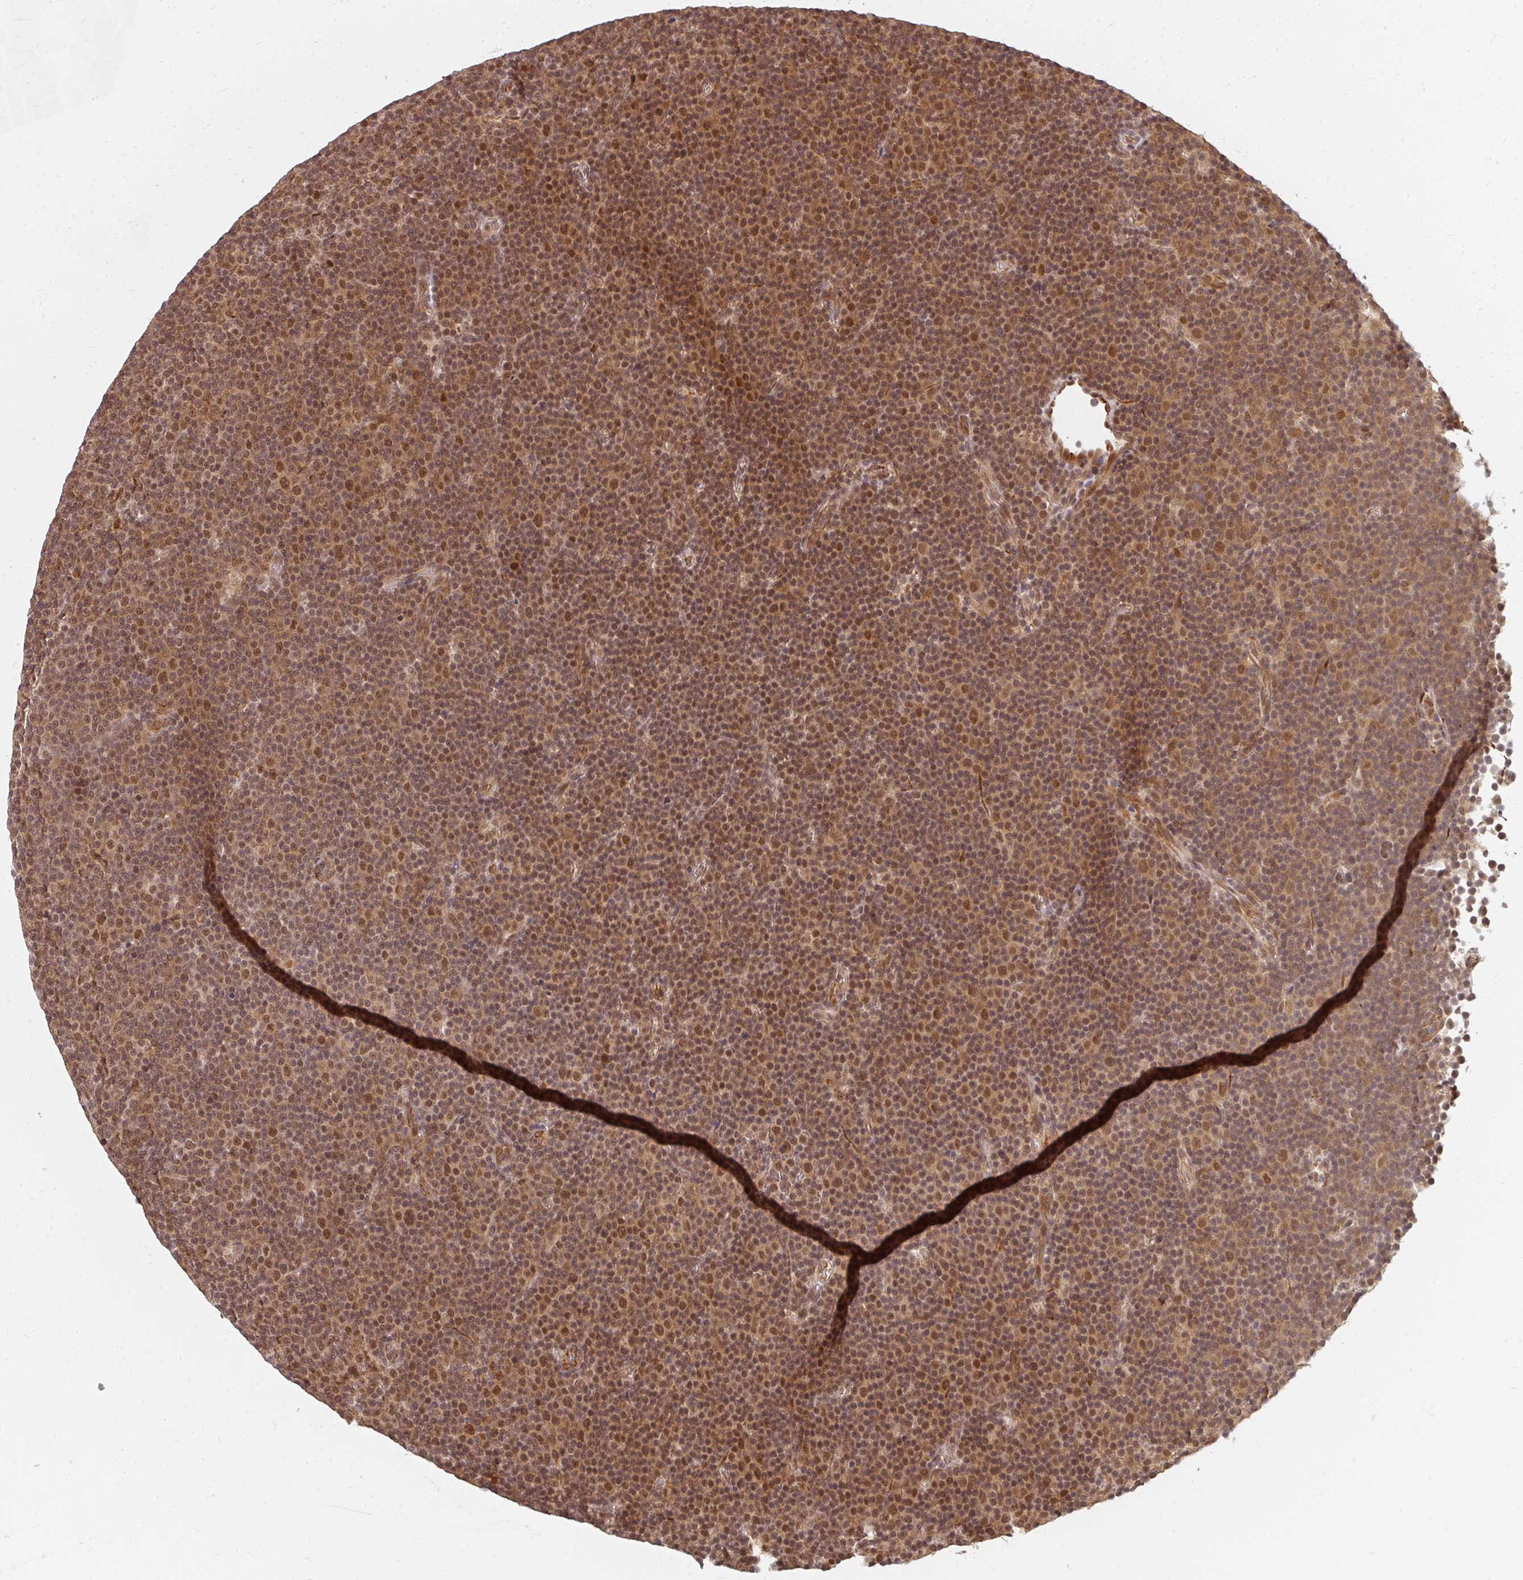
{"staining": {"intensity": "moderate", "quantity": ">75%", "location": "cytoplasmic/membranous,nuclear"}, "tissue": "lymphoma", "cell_type": "Tumor cells", "image_type": "cancer", "snomed": [{"axis": "morphology", "description": "Malignant lymphoma, non-Hodgkin's type, Low grade"}, {"axis": "topography", "description": "Lymph node"}], "caption": "Immunohistochemical staining of lymphoma reveals moderate cytoplasmic/membranous and nuclear protein positivity in about >75% of tumor cells.", "gene": "GTF3C6", "patient": {"sex": "female", "age": 67}}